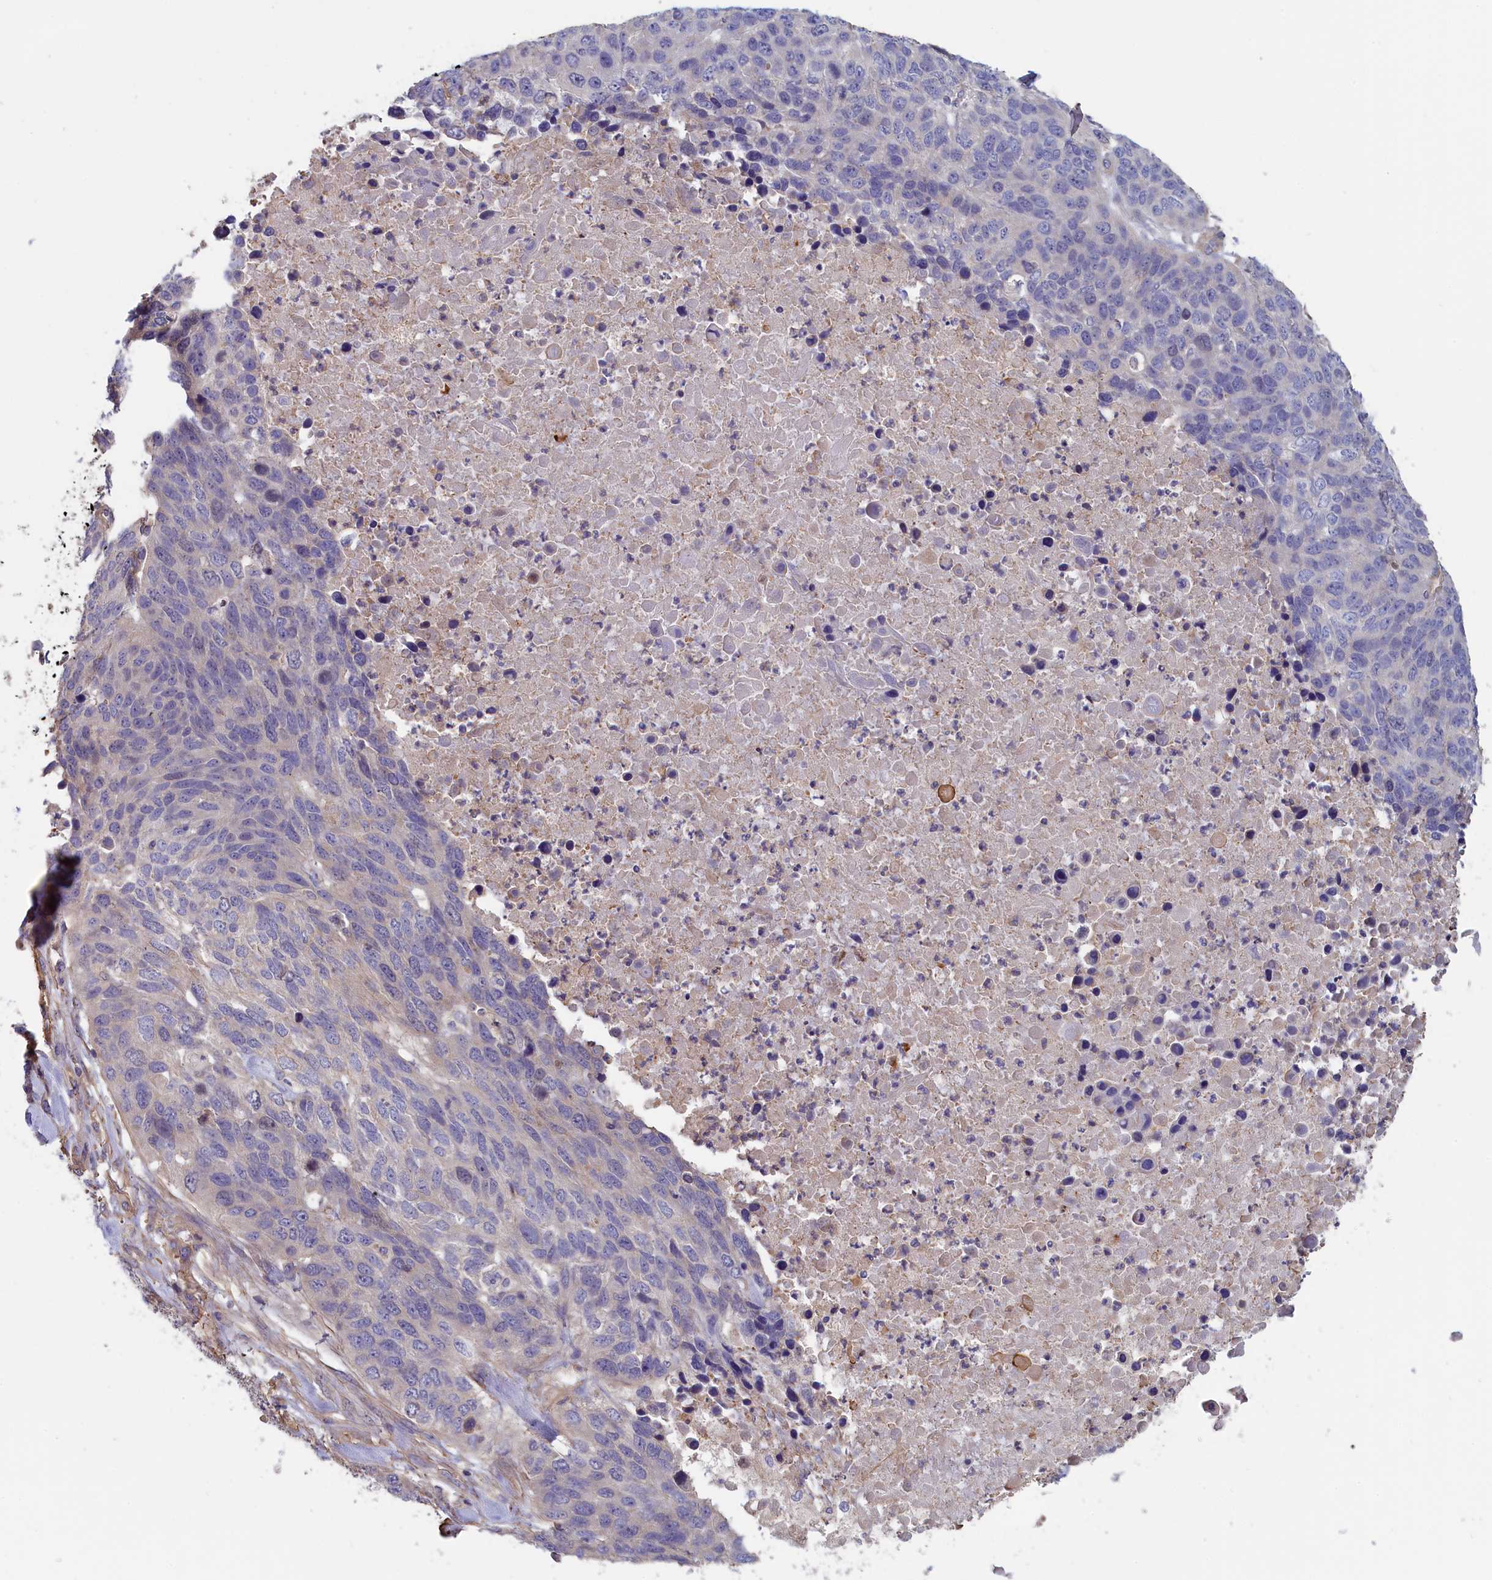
{"staining": {"intensity": "negative", "quantity": "none", "location": "none"}, "tissue": "lung cancer", "cell_type": "Tumor cells", "image_type": "cancer", "snomed": [{"axis": "morphology", "description": "Normal tissue, NOS"}, {"axis": "morphology", "description": "Squamous cell carcinoma, NOS"}, {"axis": "topography", "description": "Lymph node"}, {"axis": "topography", "description": "Lung"}], "caption": "IHC of lung cancer demonstrates no expression in tumor cells.", "gene": "ANKRD2", "patient": {"sex": "male", "age": 66}}